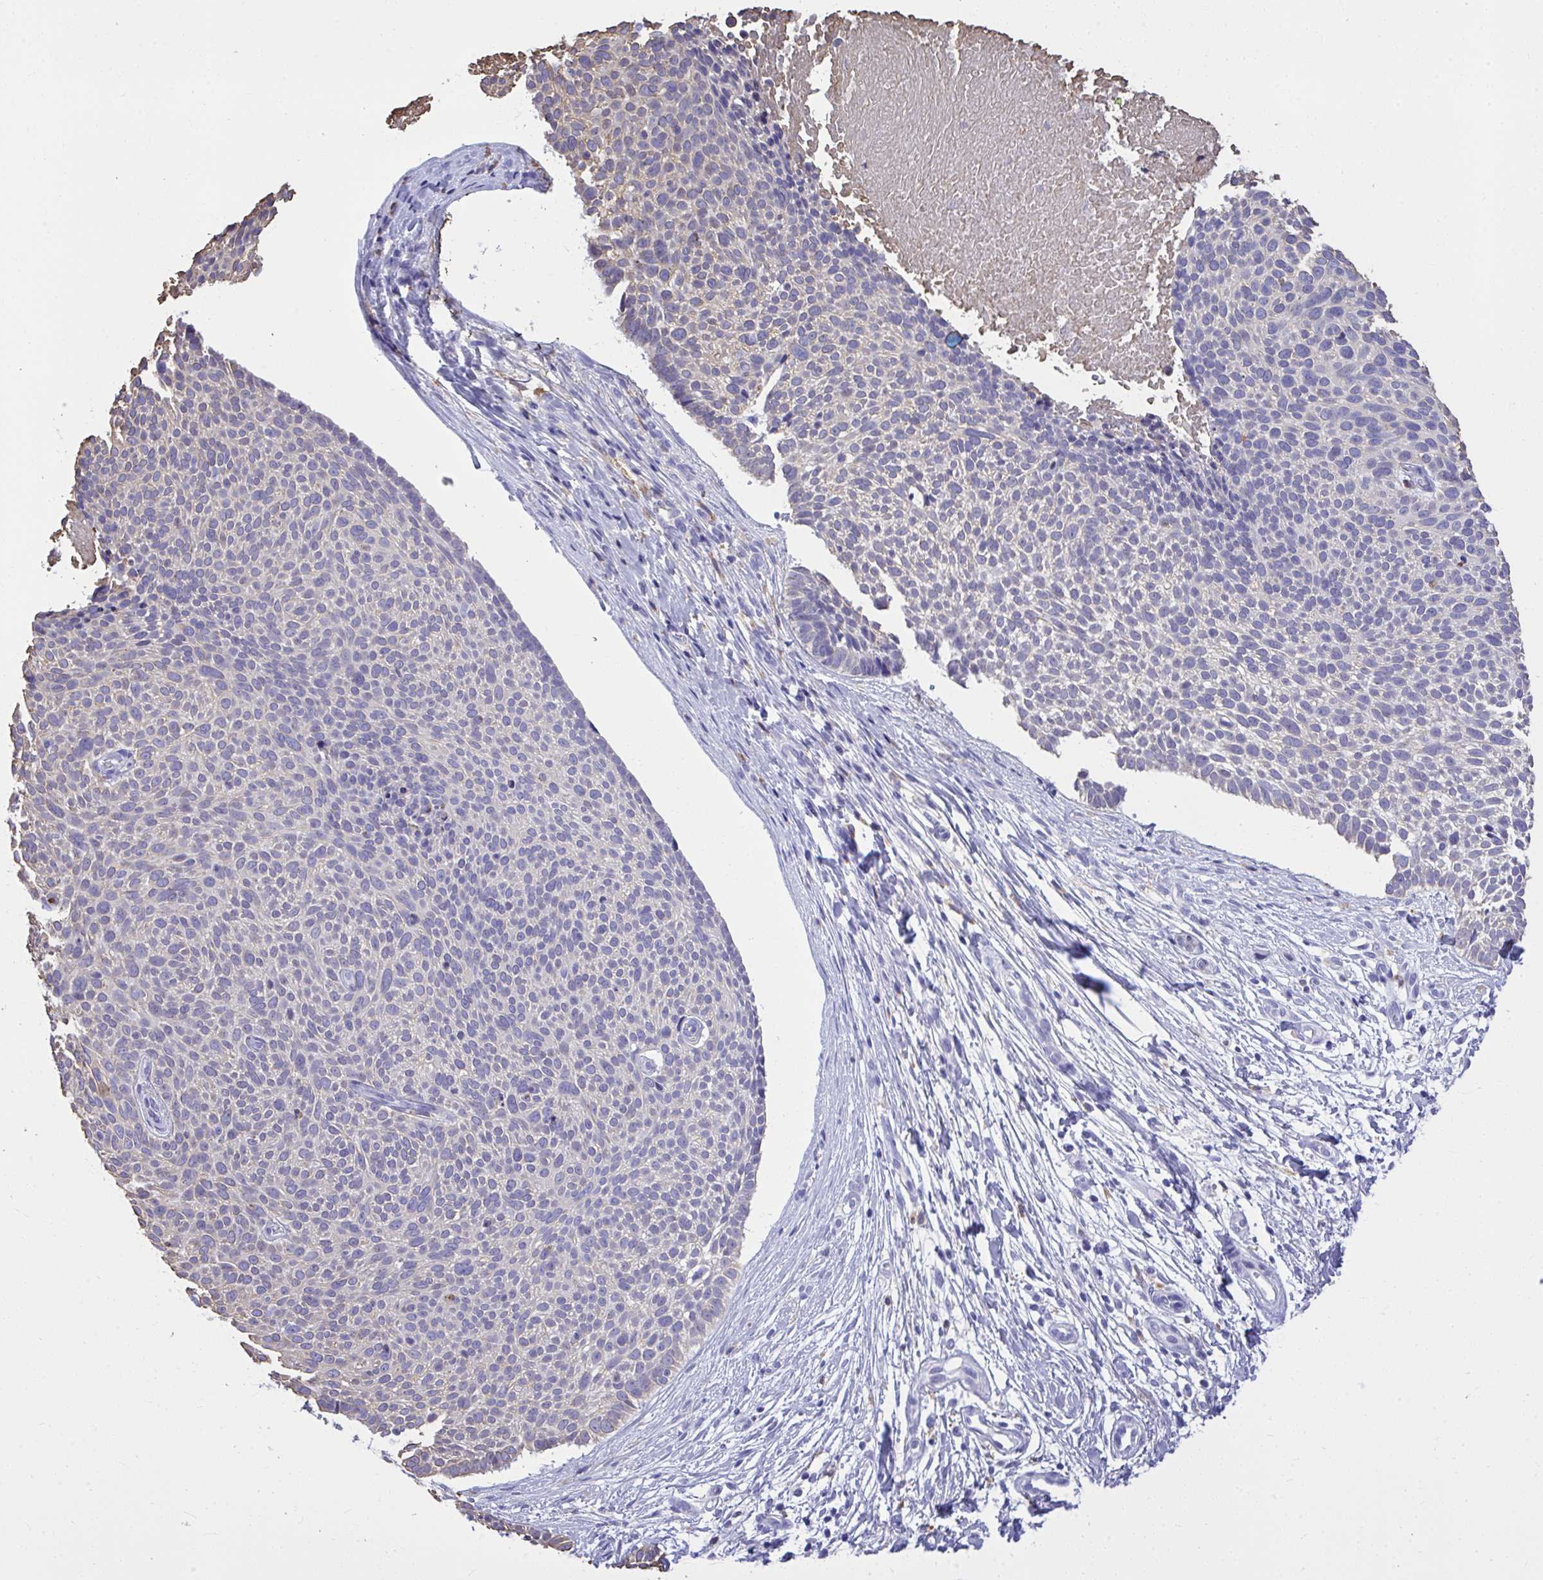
{"staining": {"intensity": "weak", "quantity": "<25%", "location": "cytoplasmic/membranous"}, "tissue": "skin cancer", "cell_type": "Tumor cells", "image_type": "cancer", "snomed": [{"axis": "morphology", "description": "Basal cell carcinoma"}, {"axis": "topography", "description": "Skin"}, {"axis": "topography", "description": "Skin of back"}], "caption": "Skin basal cell carcinoma stained for a protein using immunohistochemistry (IHC) demonstrates no staining tumor cells.", "gene": "PSD", "patient": {"sex": "male", "age": 81}}